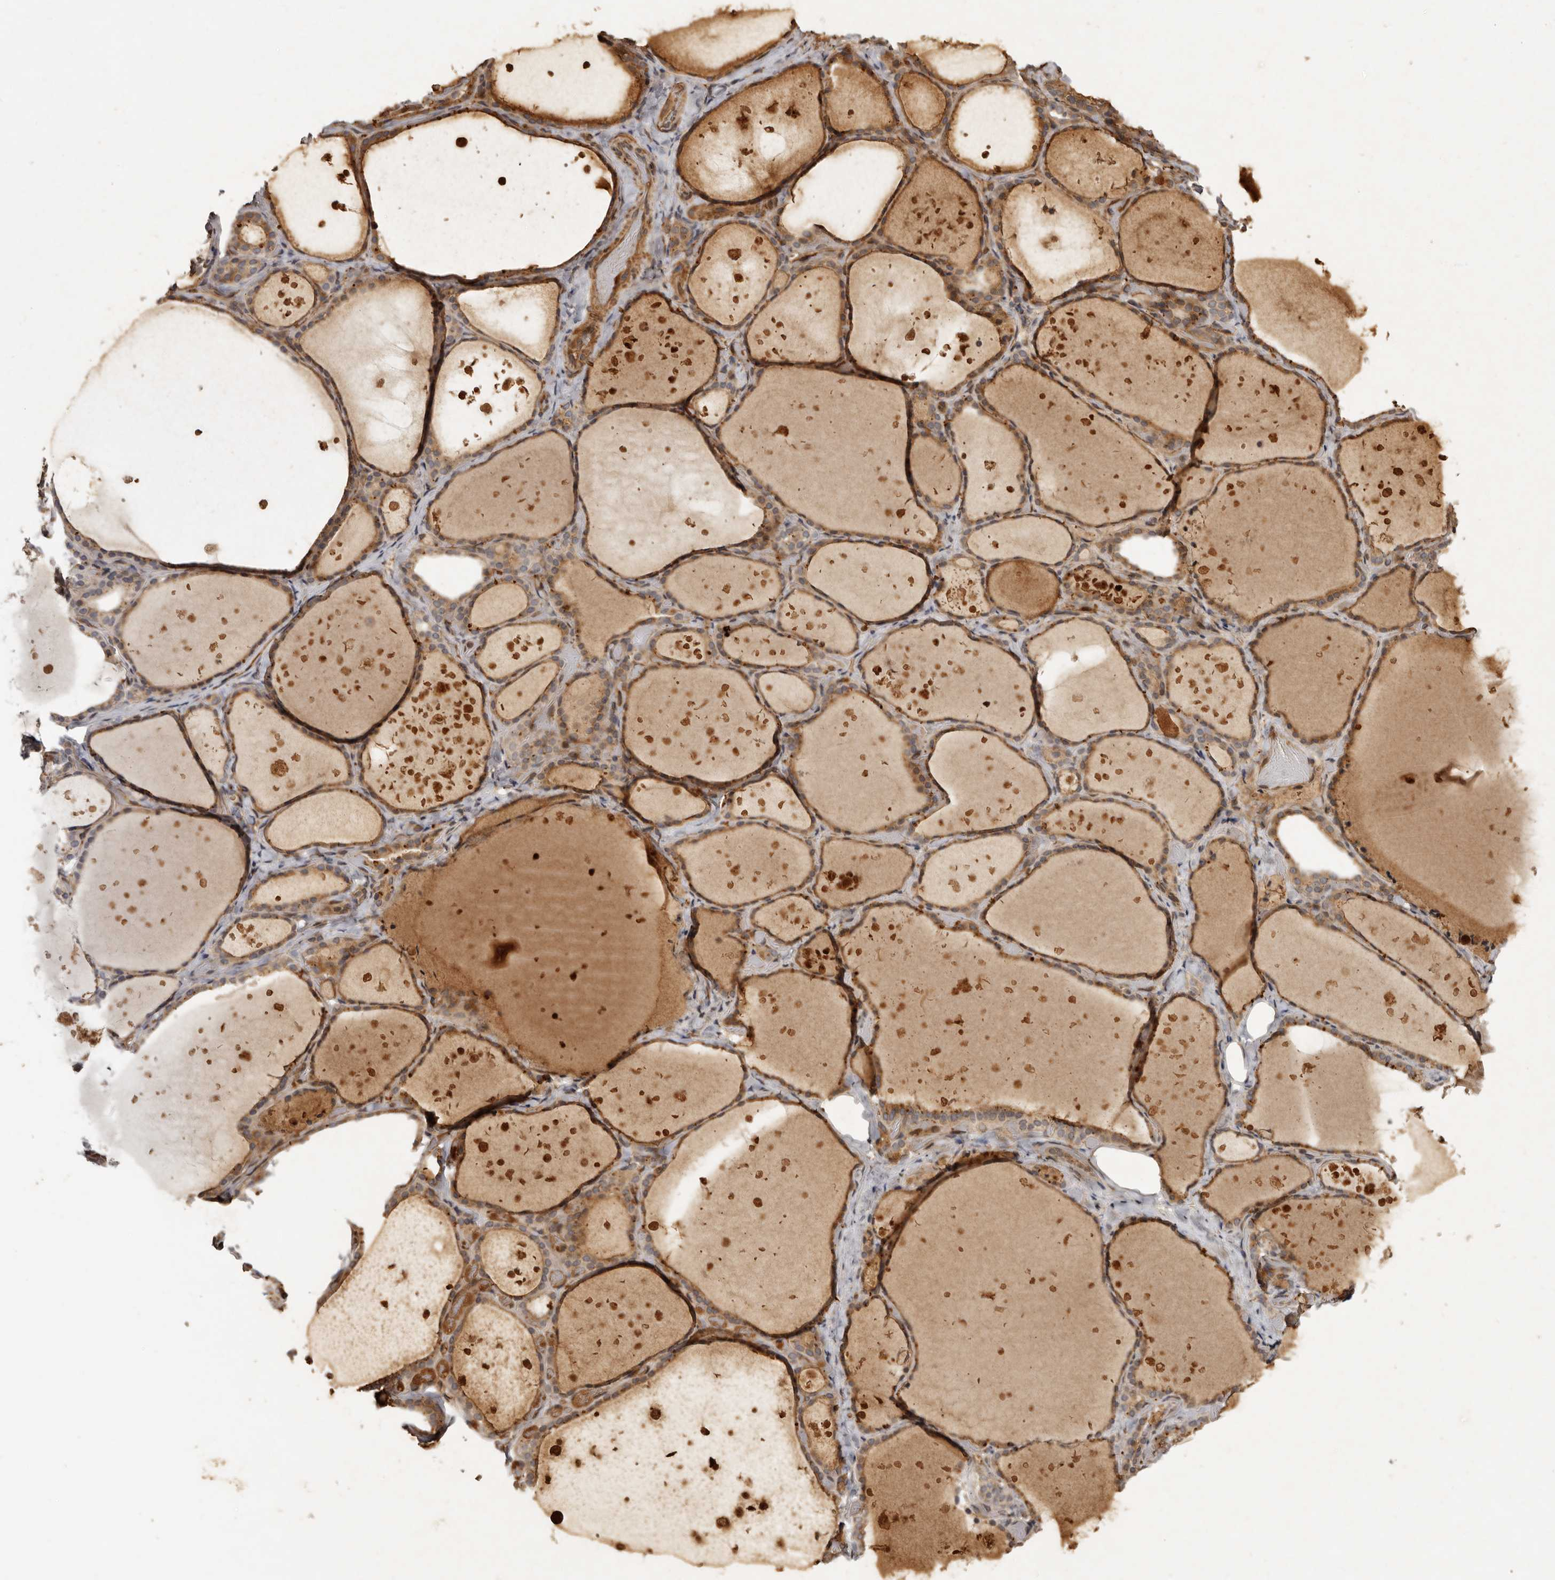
{"staining": {"intensity": "moderate", "quantity": ">75%", "location": "cytoplasmic/membranous"}, "tissue": "thyroid gland", "cell_type": "Glandular cells", "image_type": "normal", "snomed": [{"axis": "morphology", "description": "Normal tissue, NOS"}, {"axis": "topography", "description": "Thyroid gland"}], "caption": "Thyroid gland stained with DAB (3,3'-diaminobenzidine) IHC shows medium levels of moderate cytoplasmic/membranous staining in approximately >75% of glandular cells. The staining is performed using DAB (3,3'-diaminobenzidine) brown chromogen to label protein expression. The nuclei are counter-stained blue using hematoxylin.", "gene": "SEMA3A", "patient": {"sex": "female", "age": 44}}